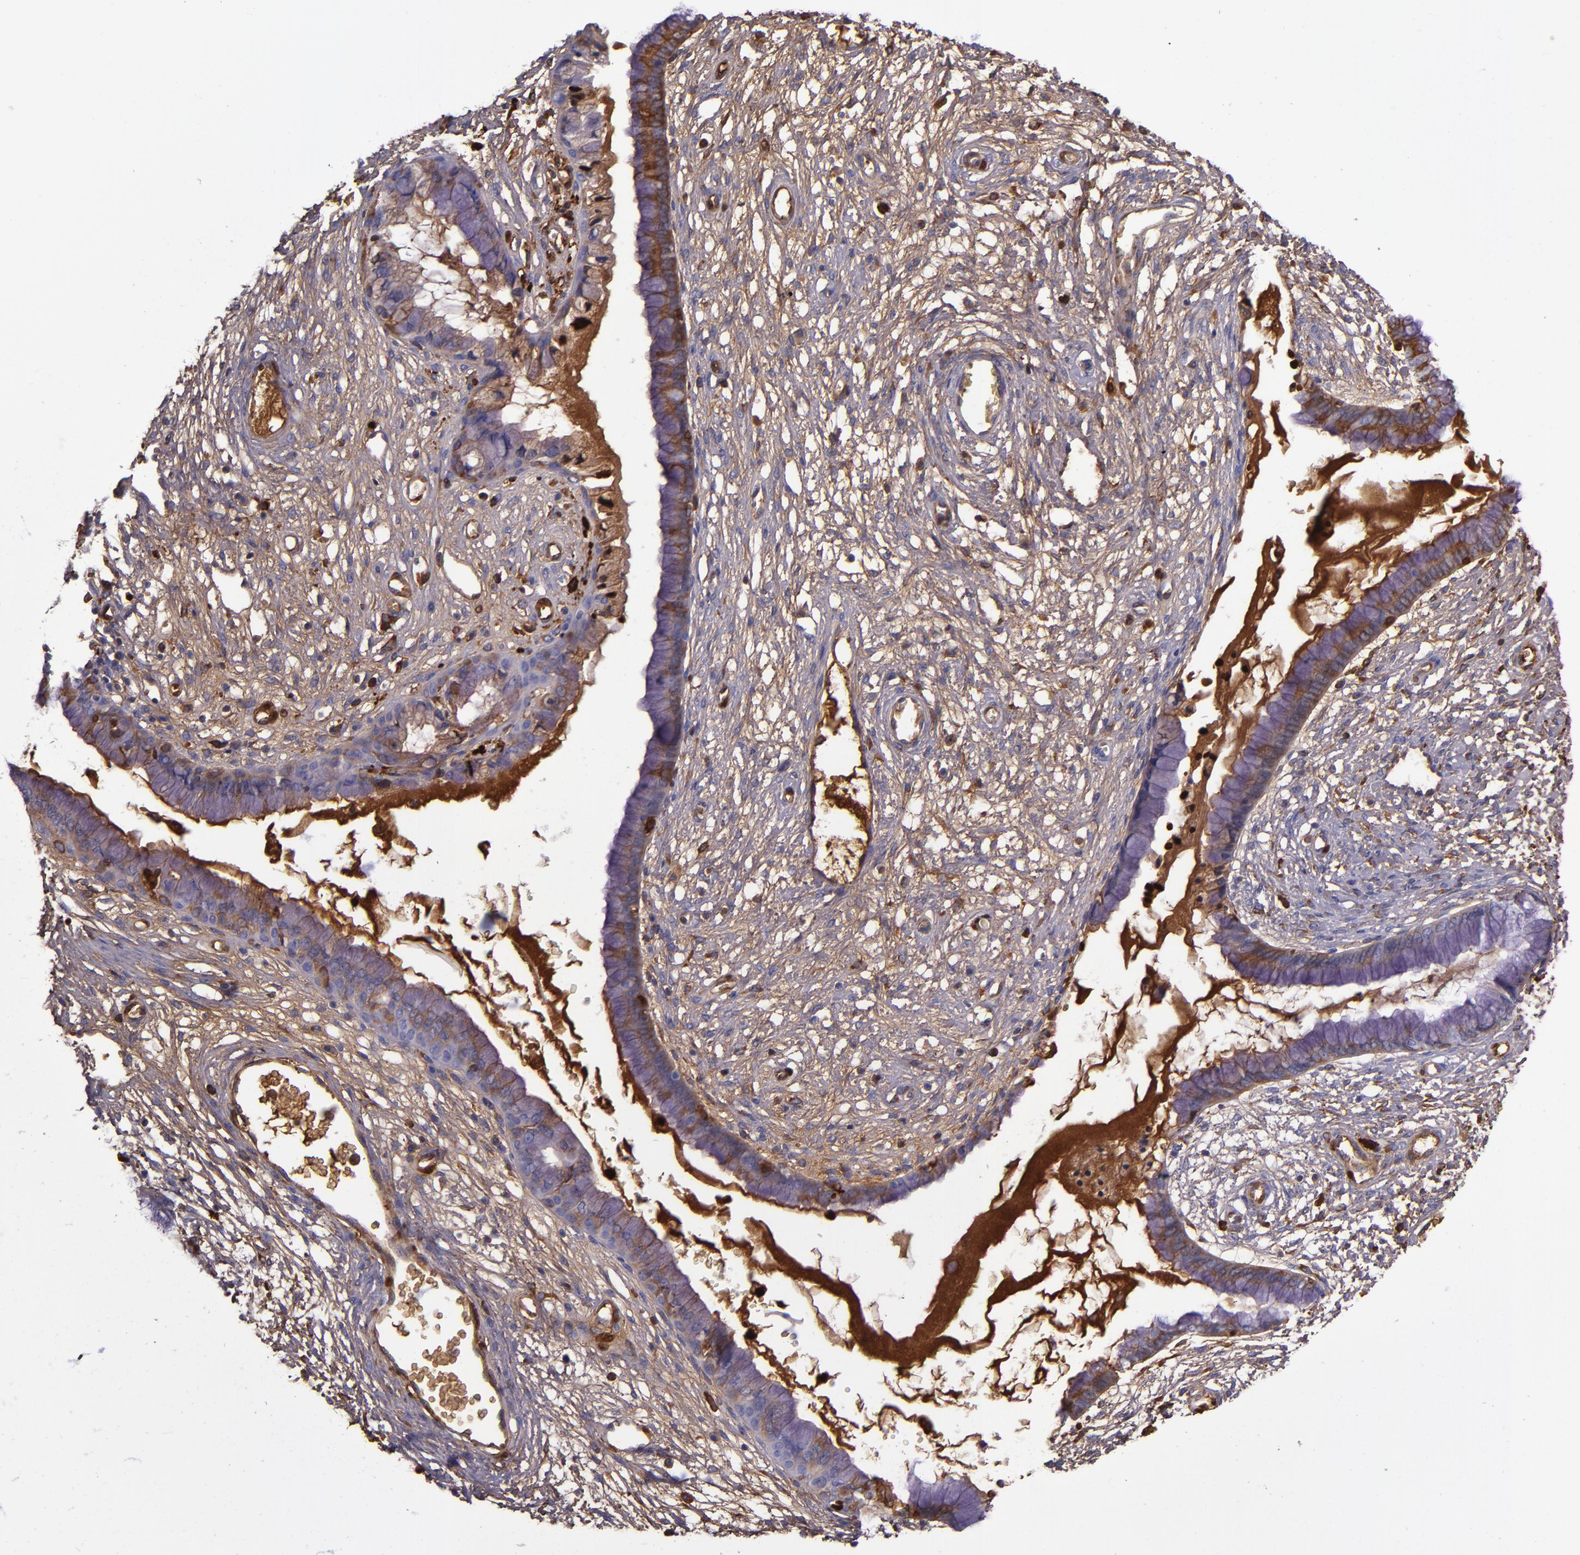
{"staining": {"intensity": "strong", "quantity": "25%-75%", "location": "cytoplasmic/membranous"}, "tissue": "cervix", "cell_type": "Glandular cells", "image_type": "normal", "snomed": [{"axis": "morphology", "description": "Normal tissue, NOS"}, {"axis": "topography", "description": "Cervix"}], "caption": "A photomicrograph of cervix stained for a protein shows strong cytoplasmic/membranous brown staining in glandular cells.", "gene": "CLEC3B", "patient": {"sex": "female", "age": 55}}